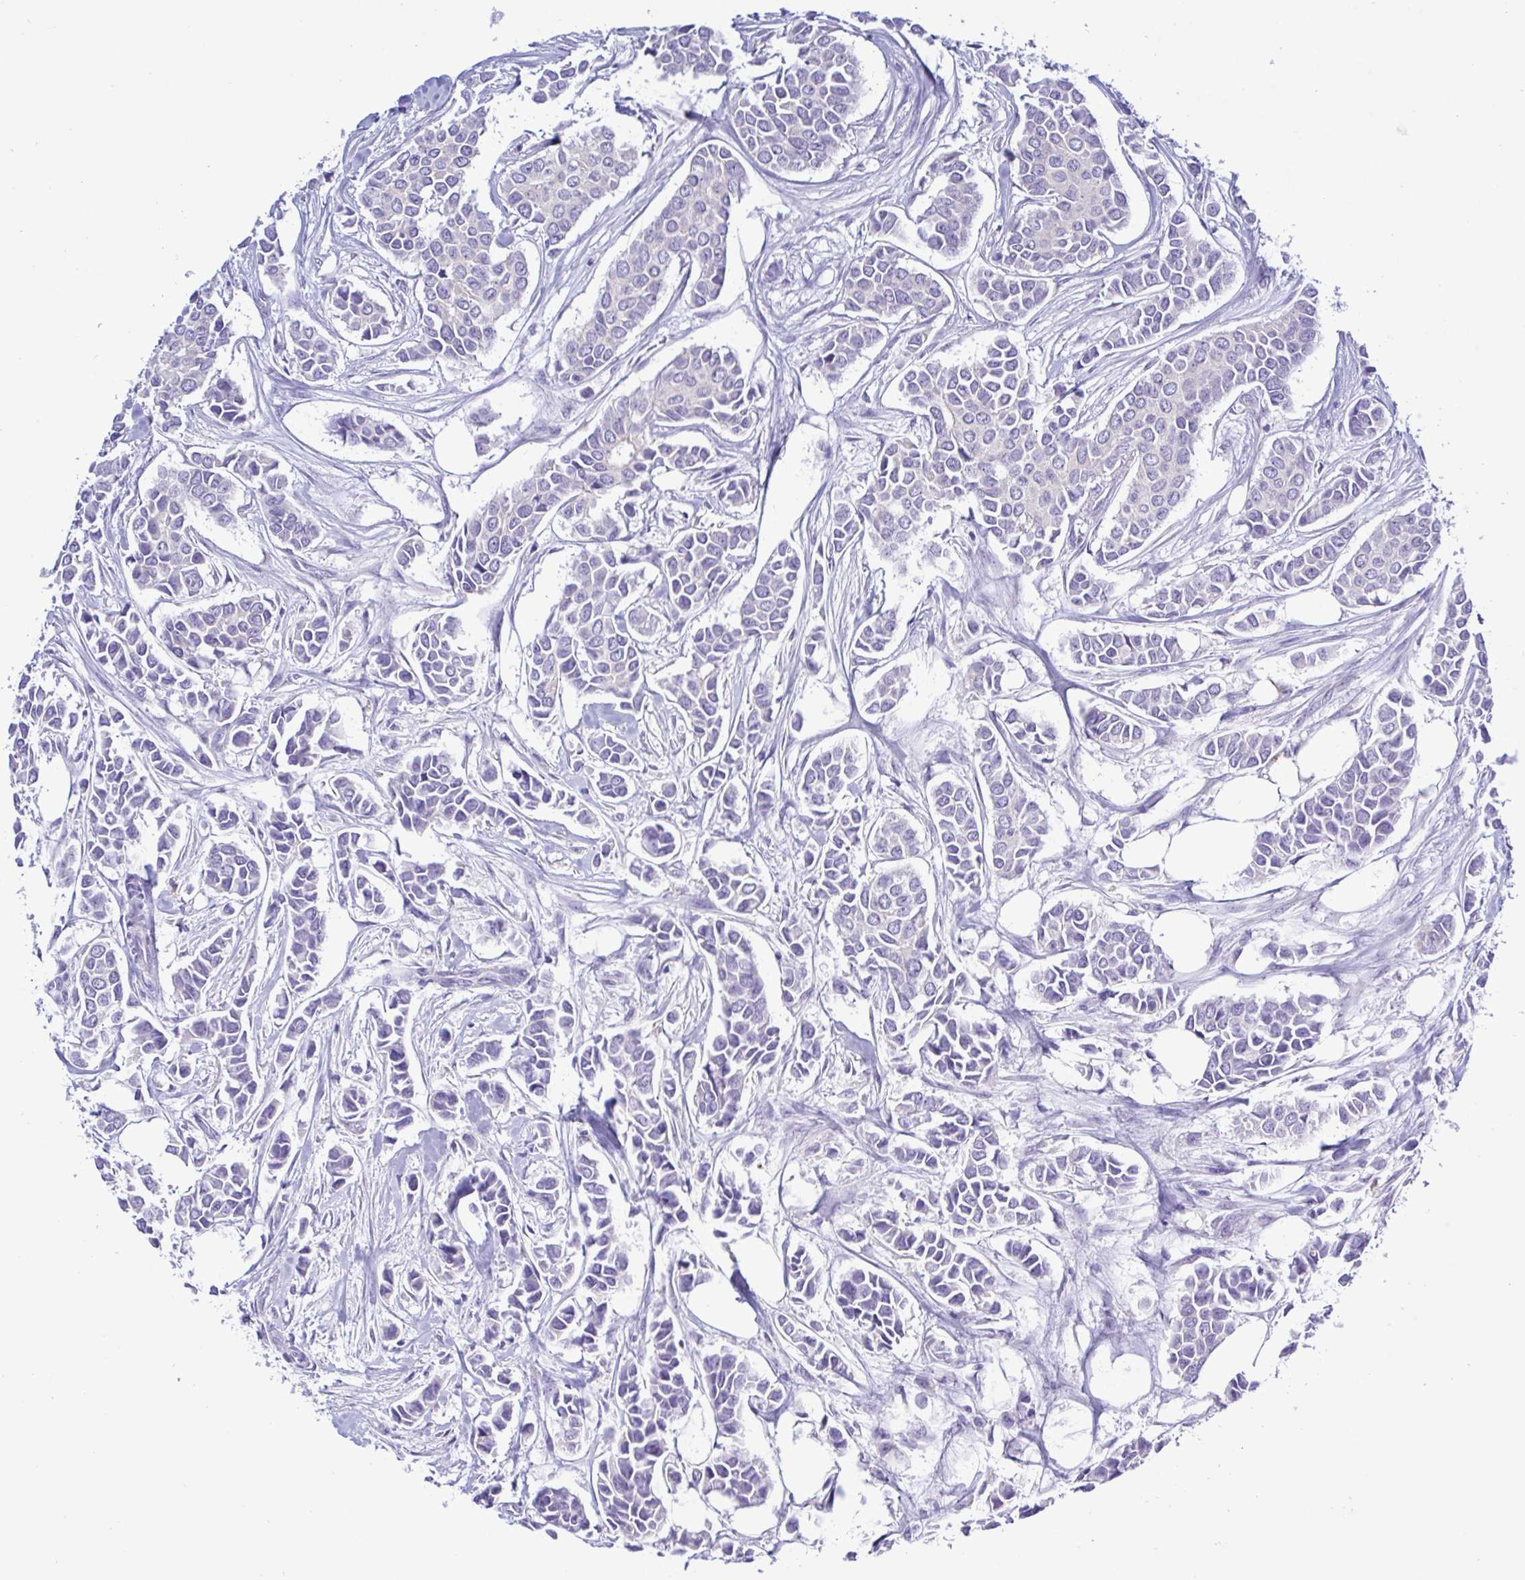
{"staining": {"intensity": "negative", "quantity": "none", "location": "none"}, "tissue": "breast cancer", "cell_type": "Tumor cells", "image_type": "cancer", "snomed": [{"axis": "morphology", "description": "Duct carcinoma"}, {"axis": "topography", "description": "Breast"}], "caption": "High power microscopy histopathology image of an immunohistochemistry histopathology image of breast cancer, revealing no significant expression in tumor cells.", "gene": "ST8SIA2", "patient": {"sex": "female", "age": 84}}